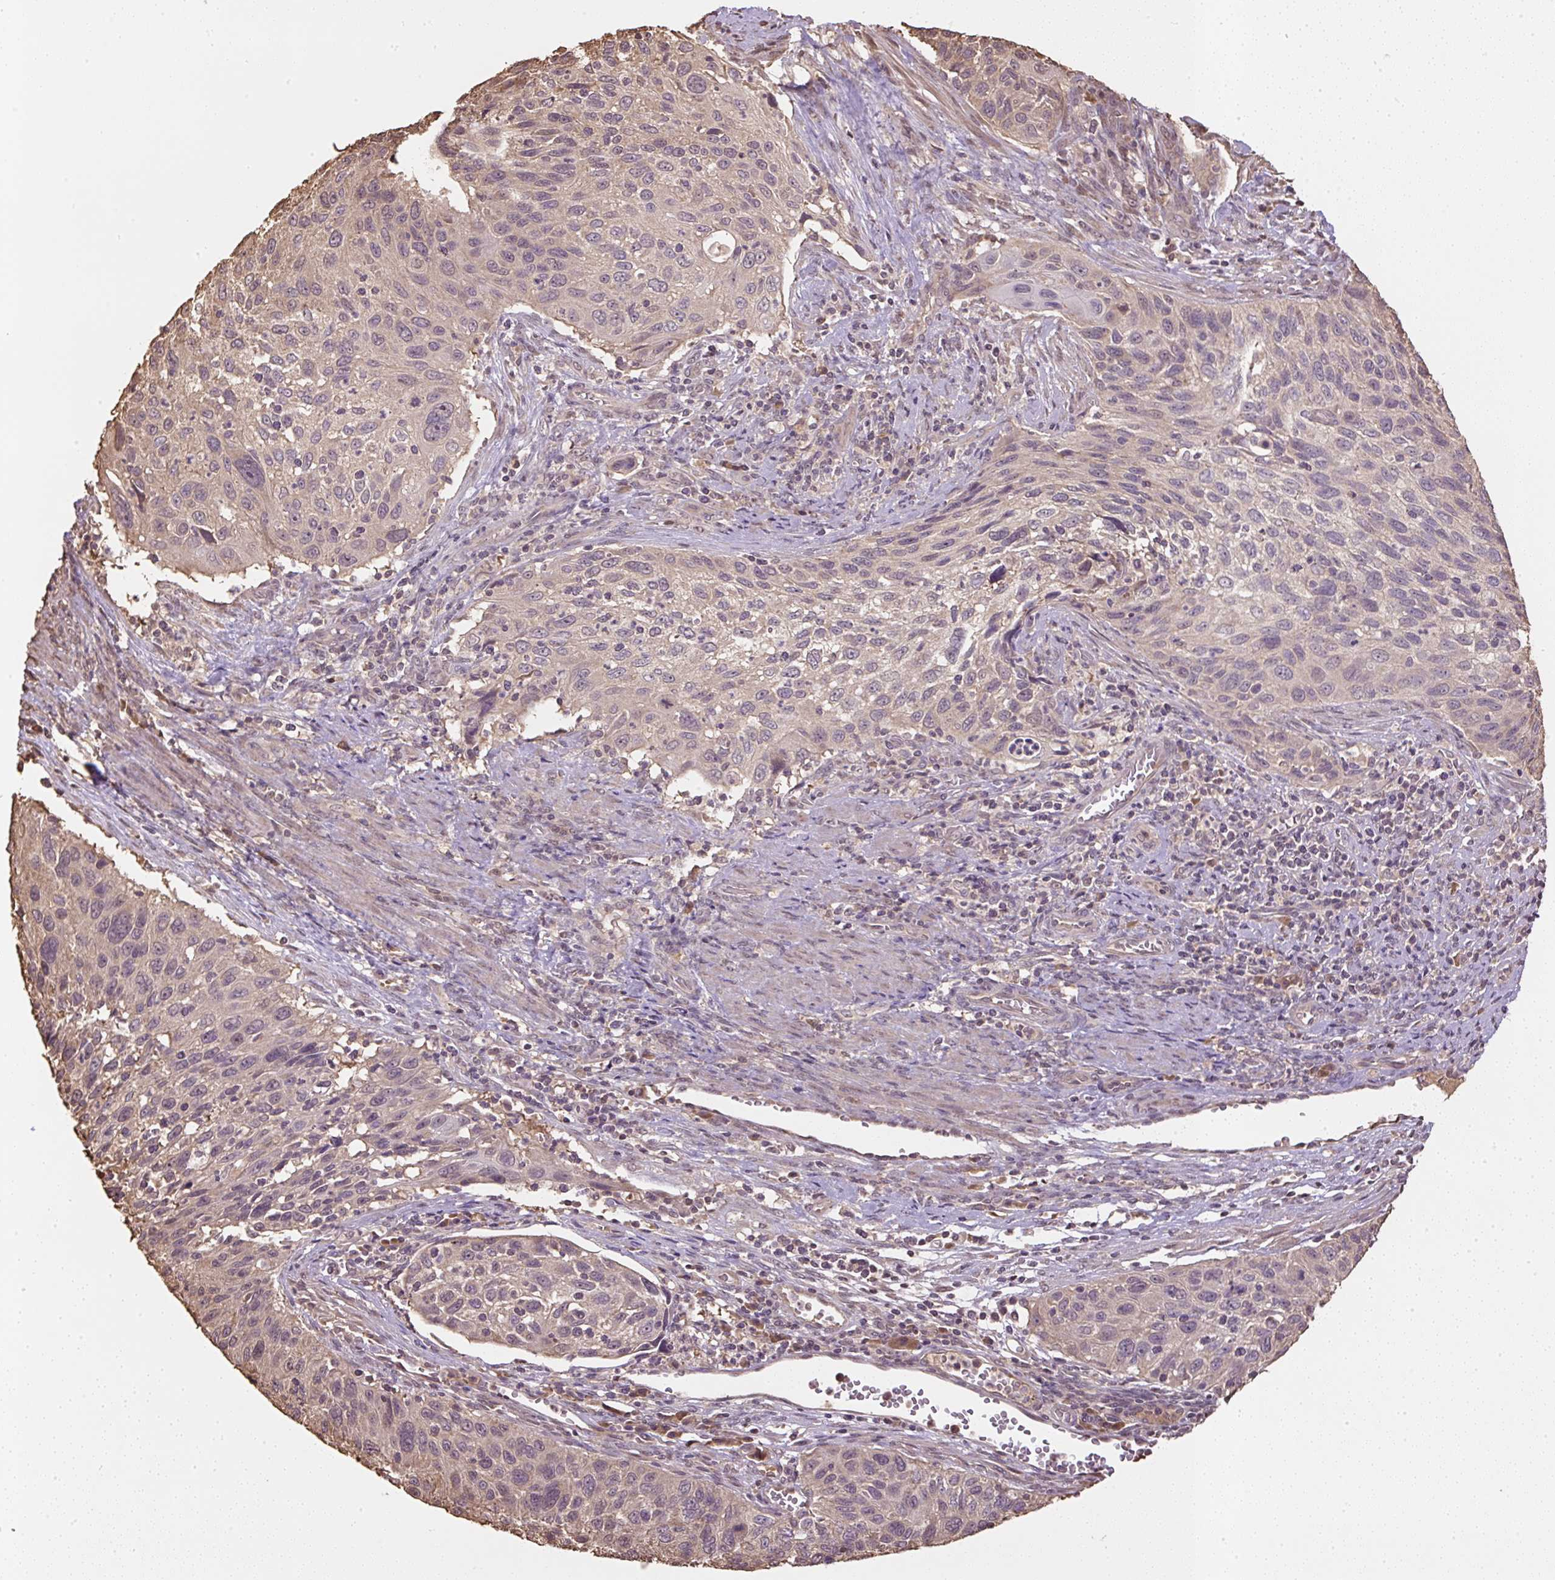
{"staining": {"intensity": "weak", "quantity": "<25%", "location": "nuclear"}, "tissue": "cervical cancer", "cell_type": "Tumor cells", "image_type": "cancer", "snomed": [{"axis": "morphology", "description": "Squamous cell carcinoma, NOS"}, {"axis": "topography", "description": "Cervix"}], "caption": "Immunohistochemistry (IHC) of human cervical cancer demonstrates no staining in tumor cells.", "gene": "TMEM170B", "patient": {"sex": "female", "age": 70}}